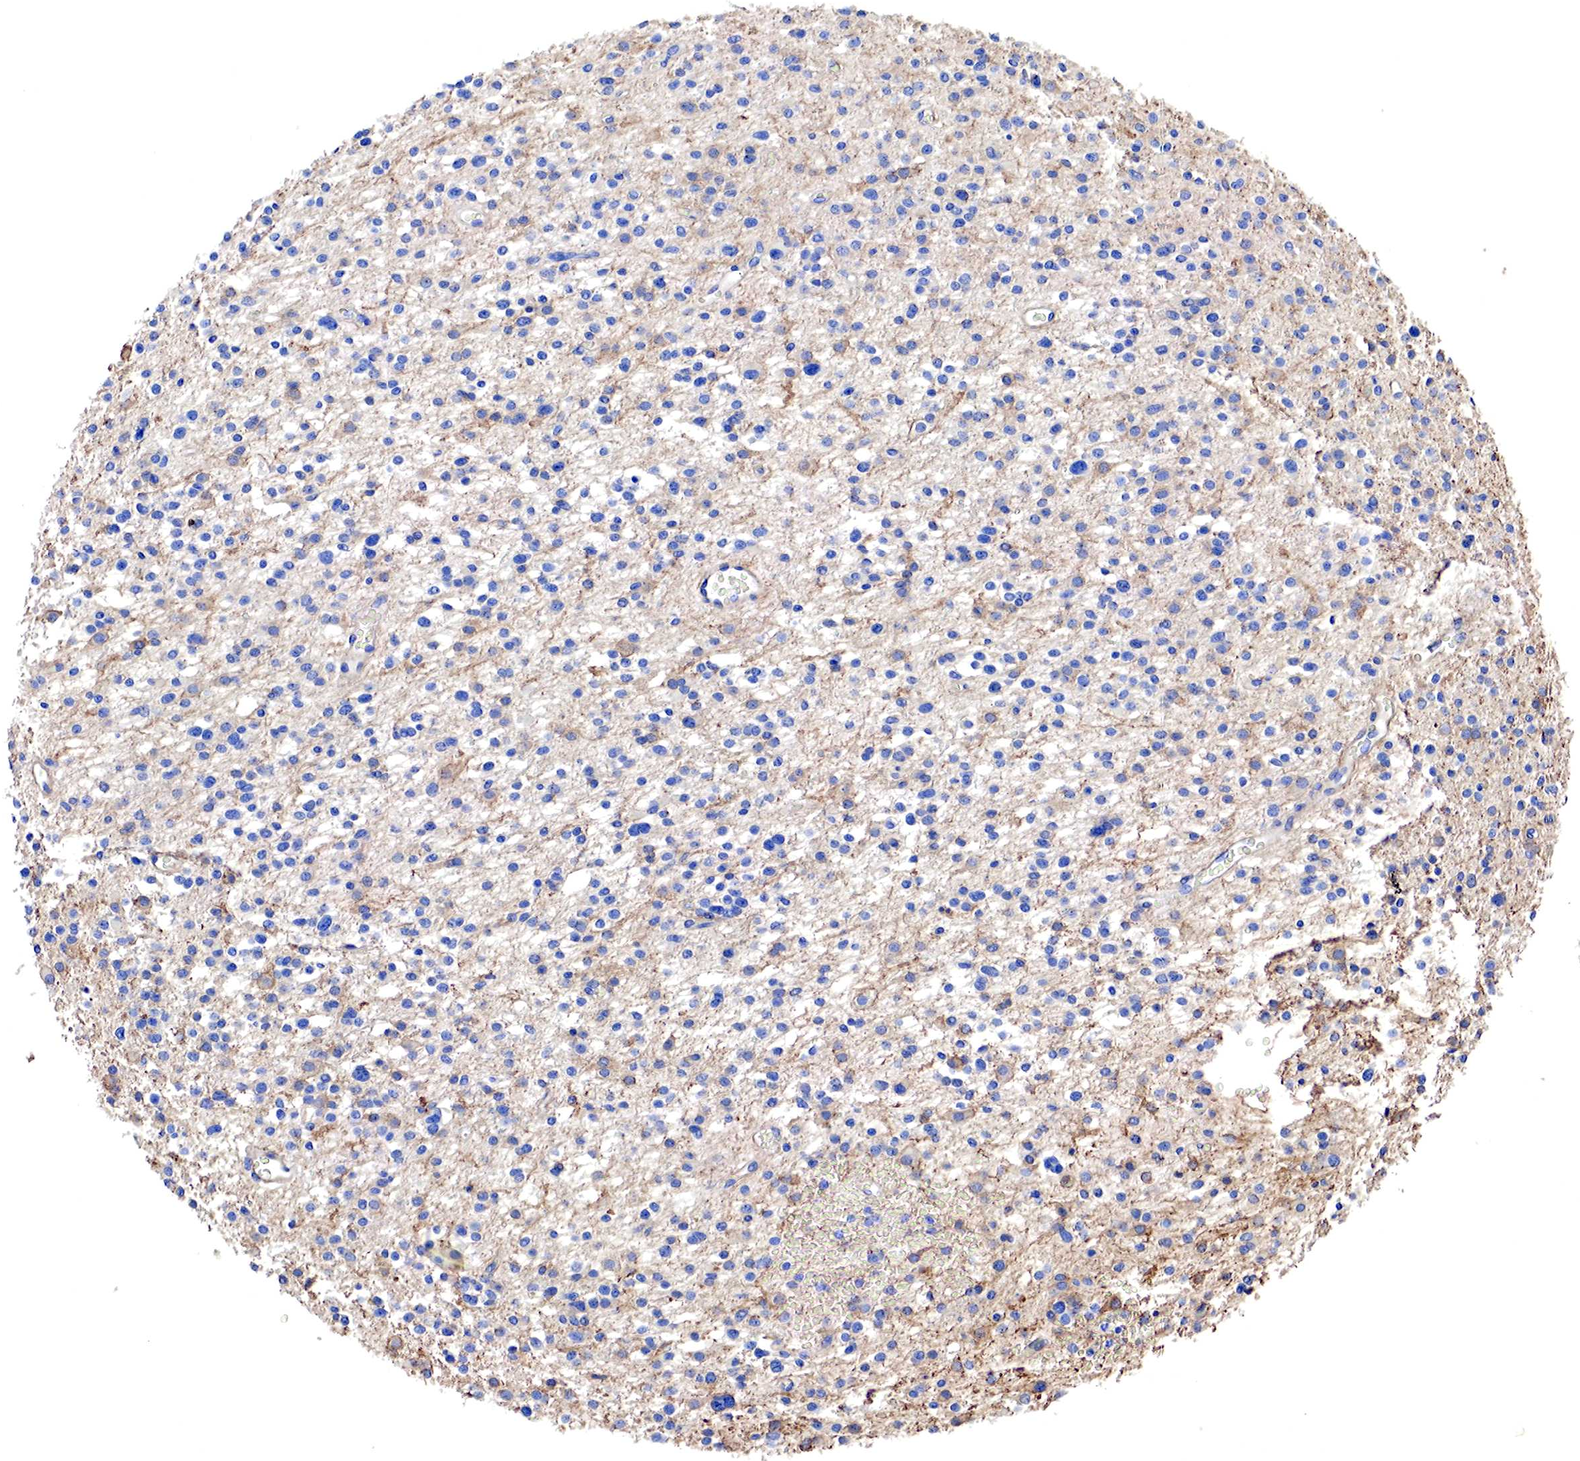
{"staining": {"intensity": "weak", "quantity": ">75%", "location": "cytoplasmic/membranous"}, "tissue": "glioma", "cell_type": "Tumor cells", "image_type": "cancer", "snomed": [{"axis": "morphology", "description": "Glioma, malignant, Low grade"}, {"axis": "topography", "description": "Brain"}], "caption": "Protein staining of malignant glioma (low-grade) tissue shows weak cytoplasmic/membranous staining in approximately >75% of tumor cells. (Brightfield microscopy of DAB IHC at high magnification).", "gene": "TPM1", "patient": {"sex": "female", "age": 36}}